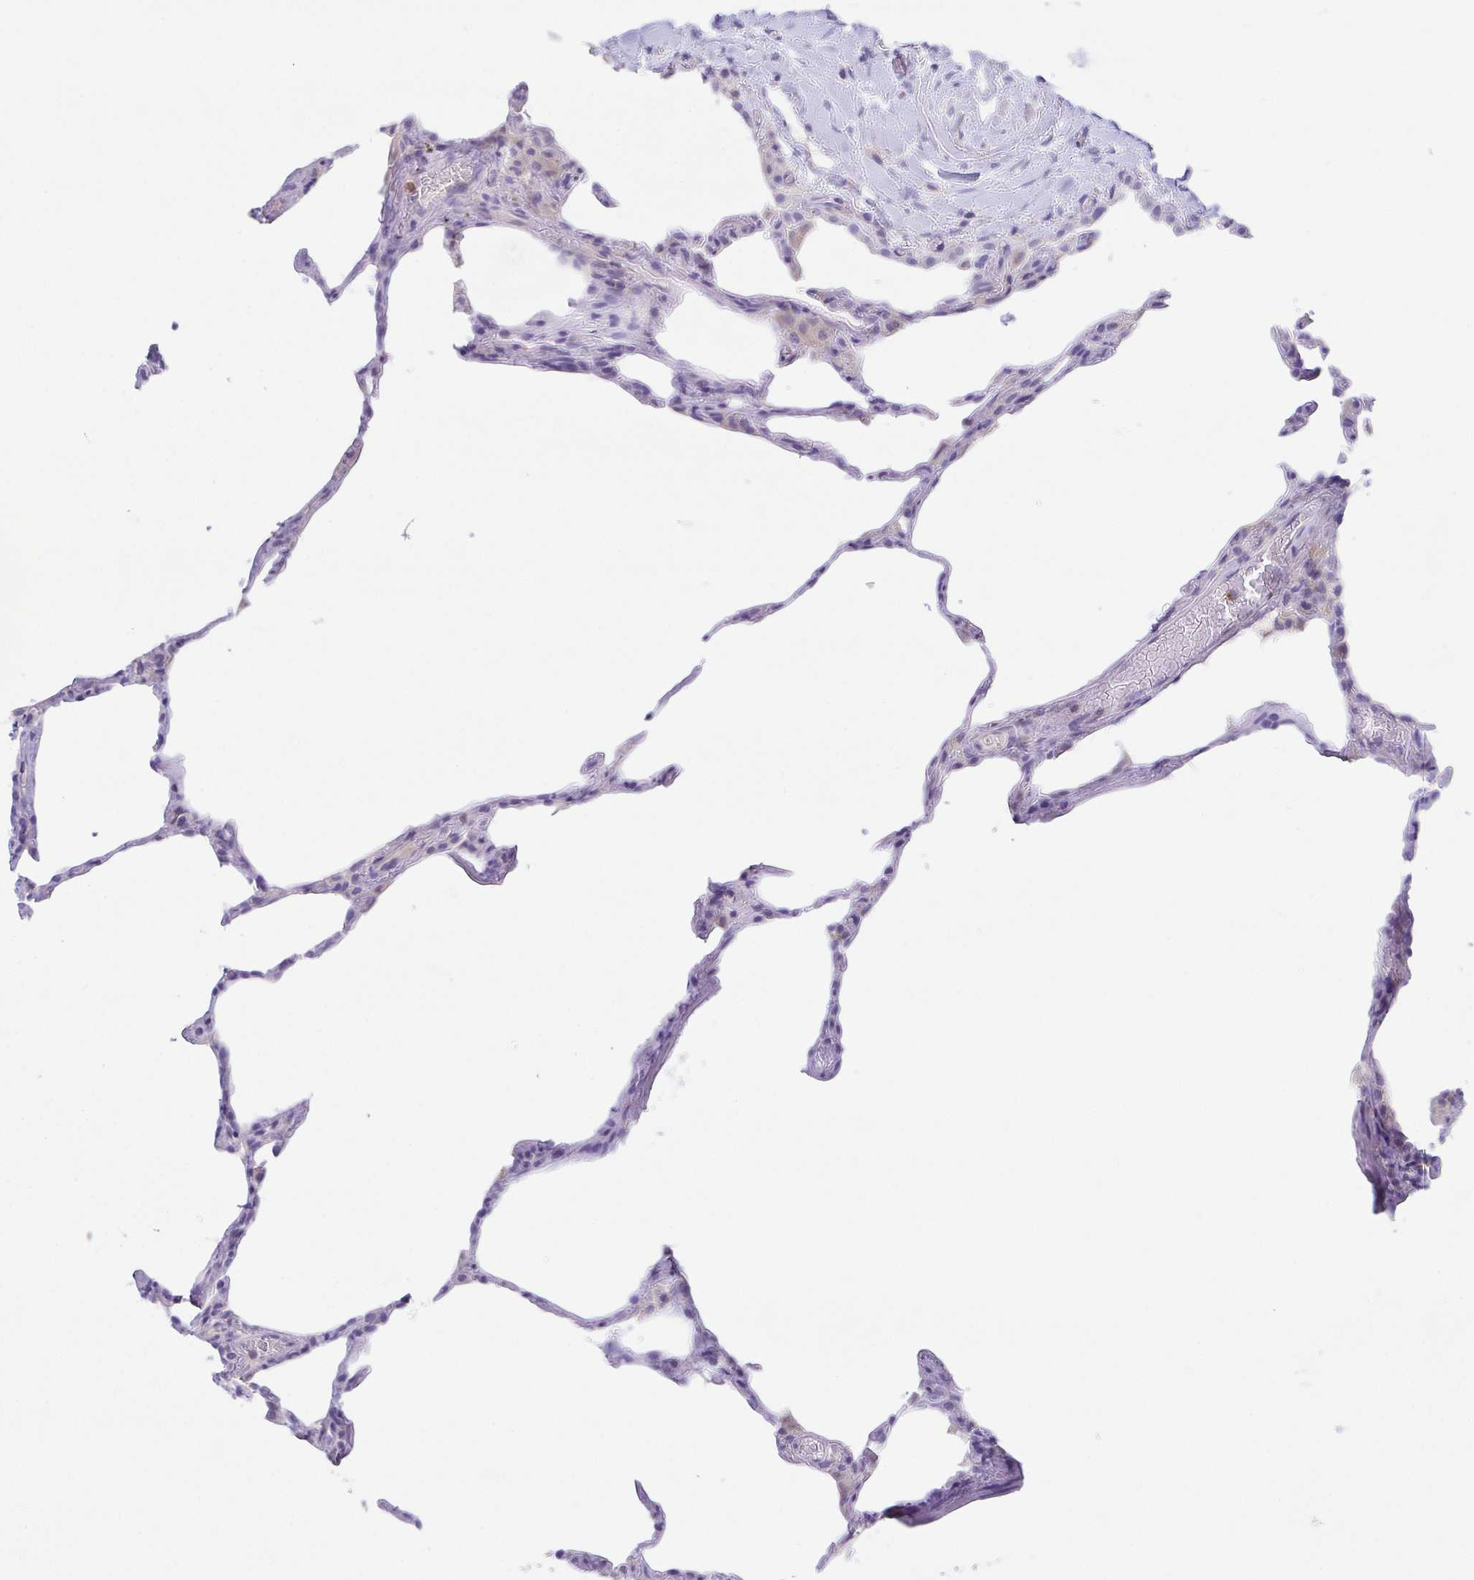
{"staining": {"intensity": "negative", "quantity": "none", "location": "none"}, "tissue": "lung", "cell_type": "Alveolar cells", "image_type": "normal", "snomed": [{"axis": "morphology", "description": "Normal tissue, NOS"}, {"axis": "topography", "description": "Lung"}], "caption": "This is an immunohistochemistry (IHC) micrograph of unremarkable human lung. There is no expression in alveolar cells.", "gene": "ARPP21", "patient": {"sex": "female", "age": 57}}